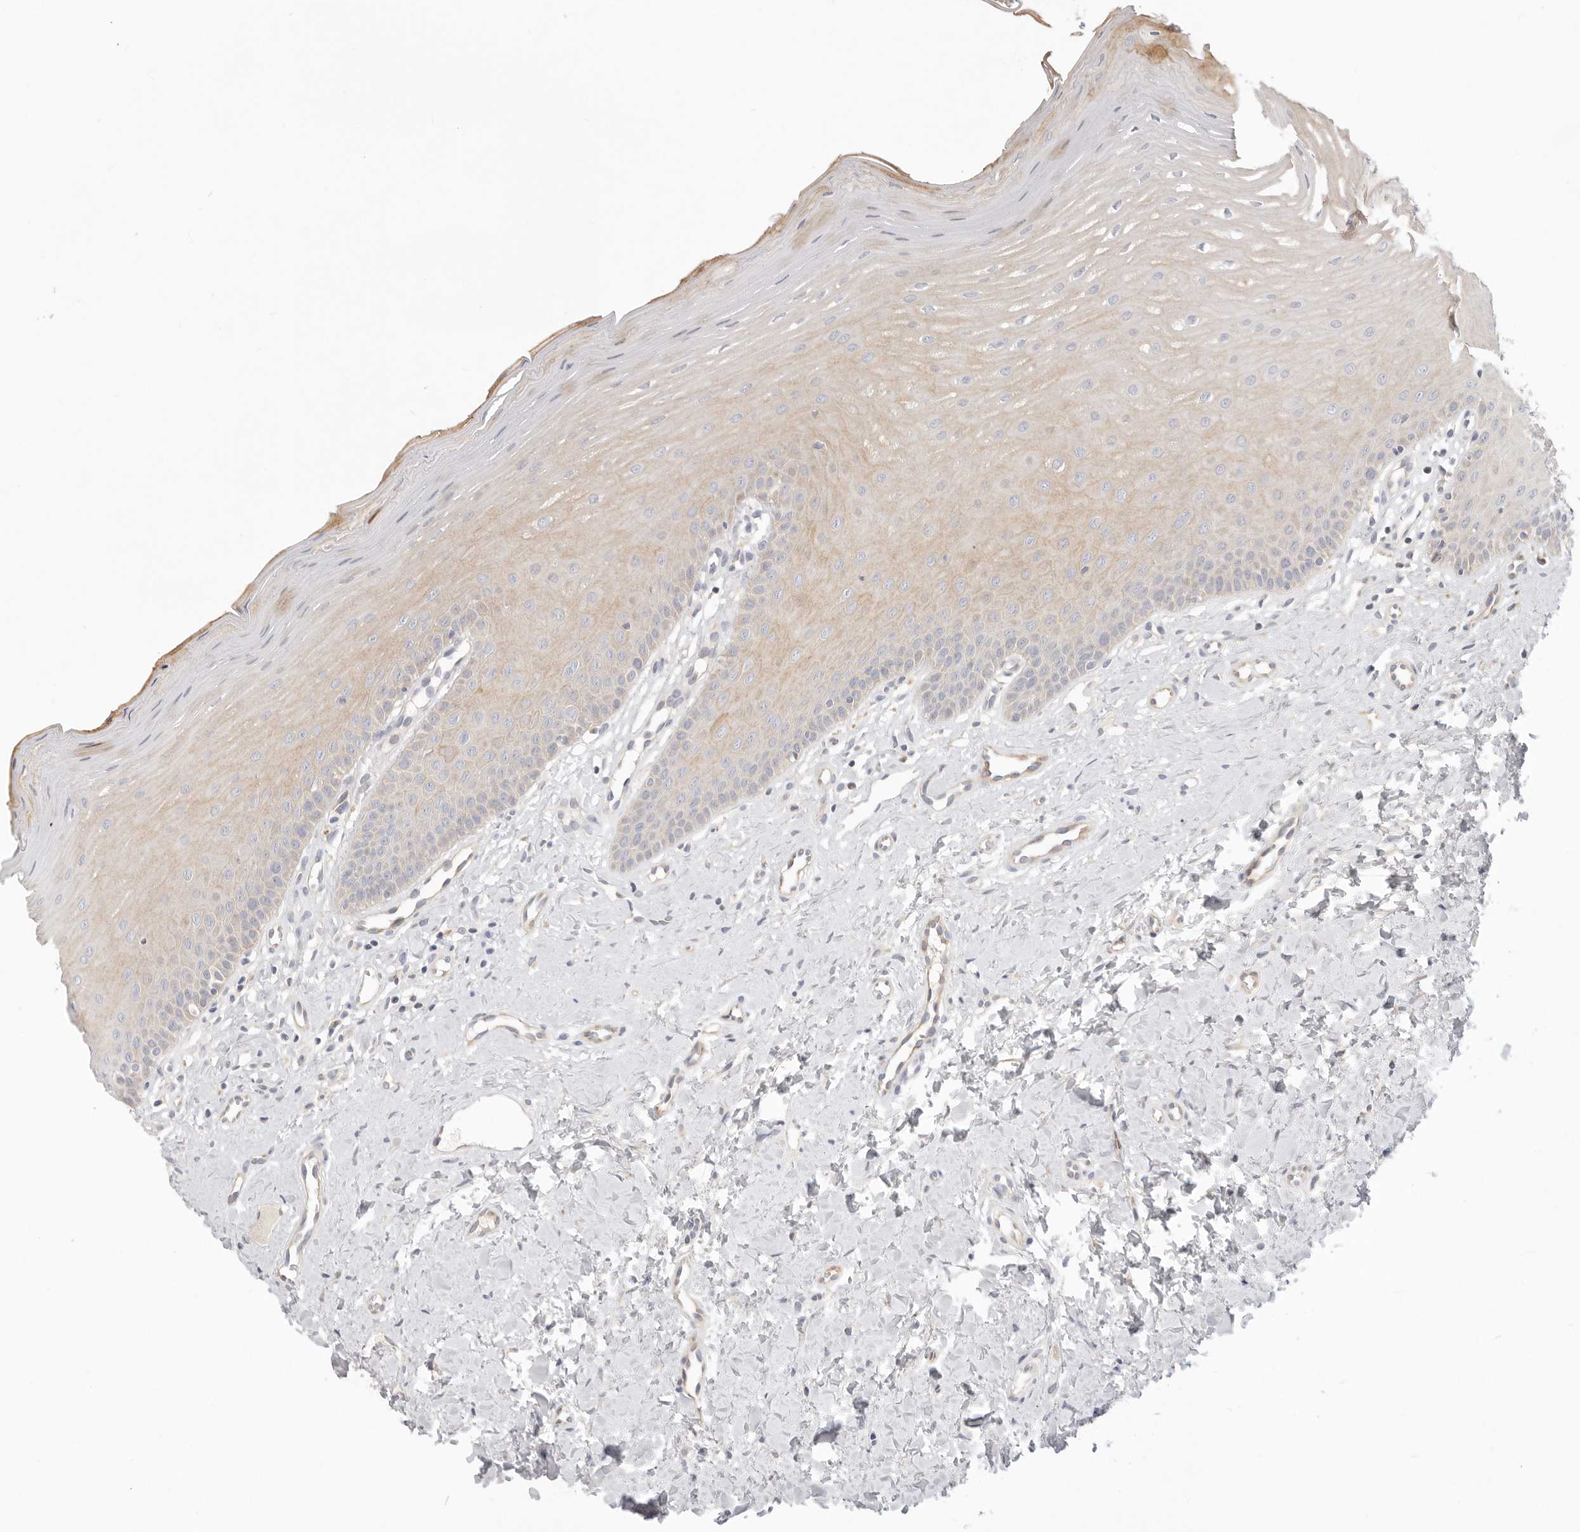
{"staining": {"intensity": "strong", "quantity": "<25%", "location": "cytoplasmic/membranous"}, "tissue": "oral mucosa", "cell_type": "Squamous epithelial cells", "image_type": "normal", "snomed": [{"axis": "morphology", "description": "Normal tissue, NOS"}, {"axis": "topography", "description": "Oral tissue"}], "caption": "A medium amount of strong cytoplasmic/membranous staining is seen in about <25% of squamous epithelial cells in normal oral mucosa. (DAB = brown stain, brightfield microscopy at high magnification).", "gene": "USH1C", "patient": {"sex": "female", "age": 39}}